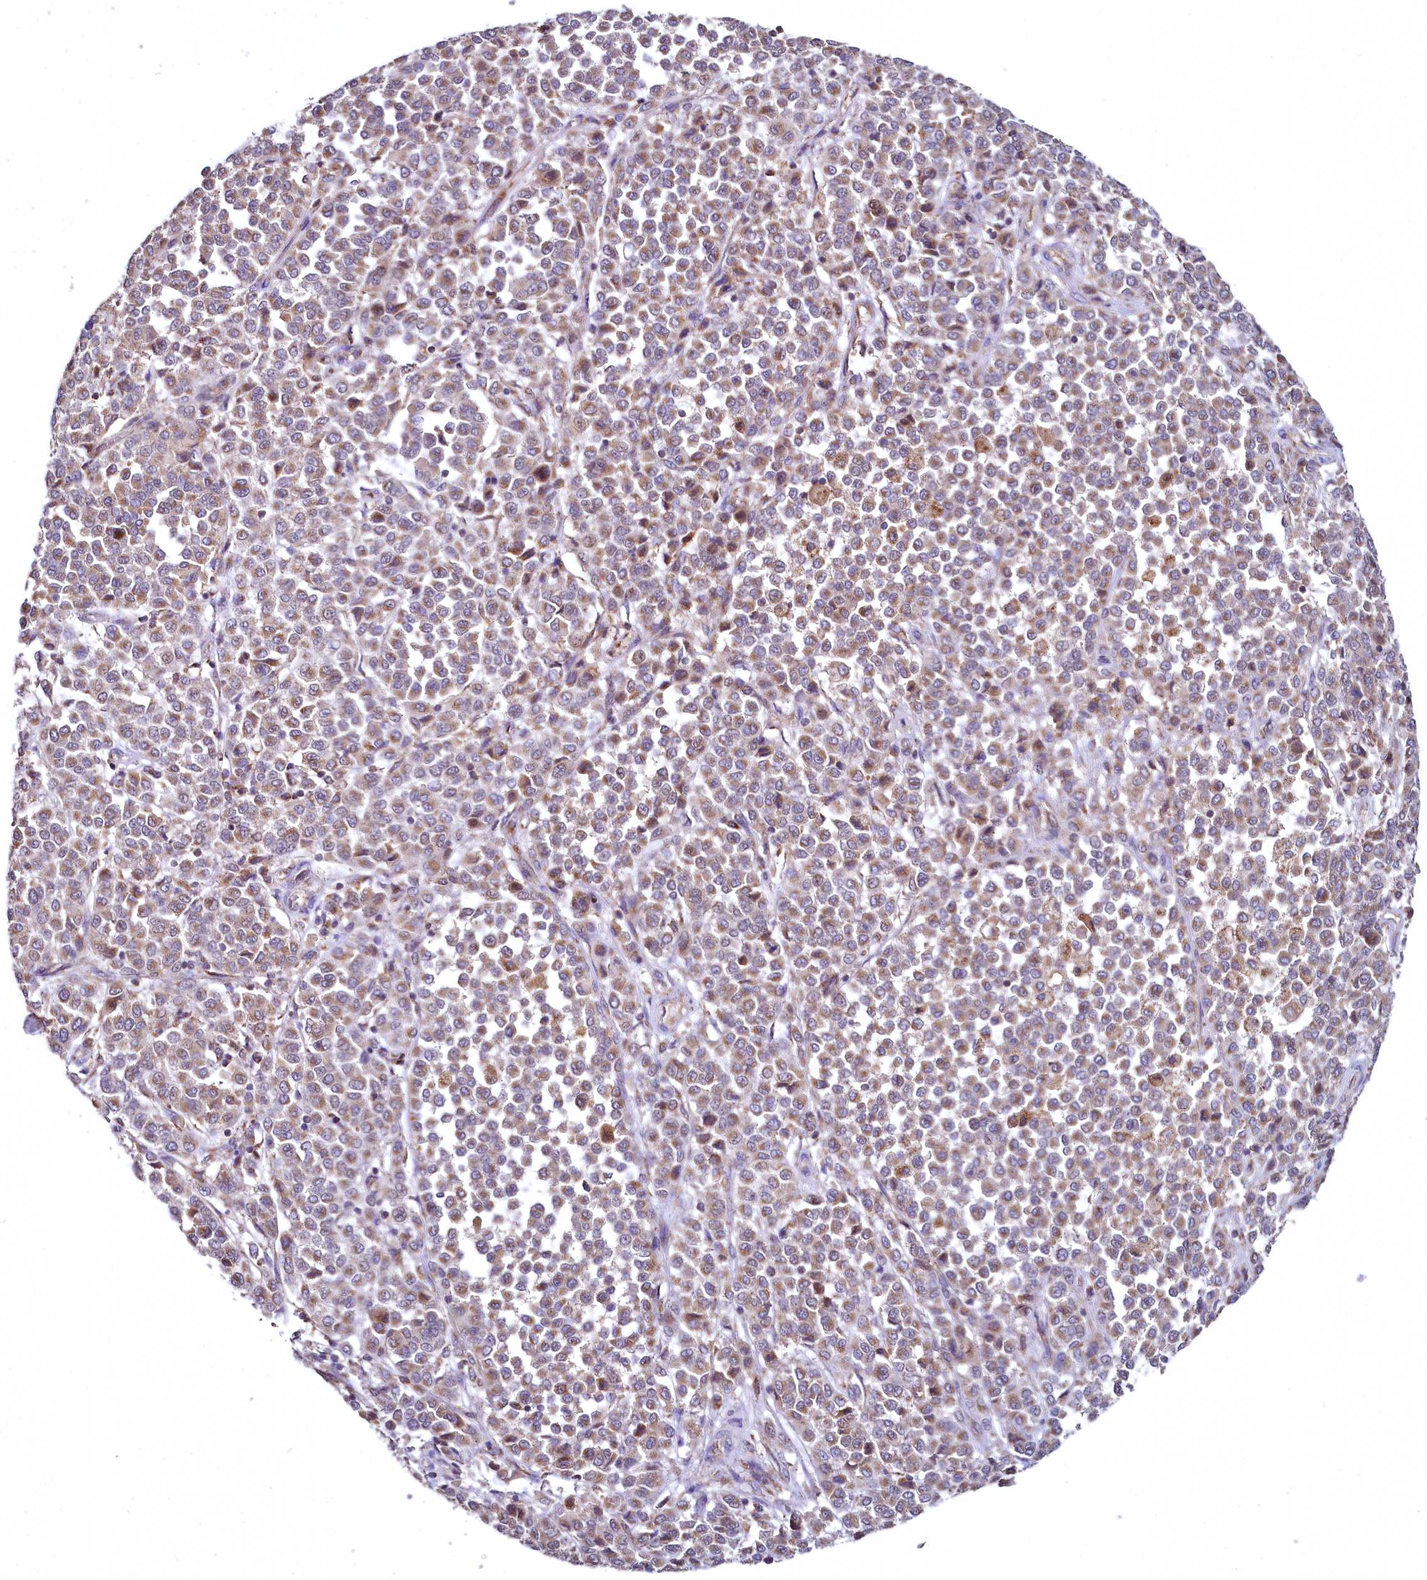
{"staining": {"intensity": "moderate", "quantity": ">75%", "location": "cytoplasmic/membranous"}, "tissue": "melanoma", "cell_type": "Tumor cells", "image_type": "cancer", "snomed": [{"axis": "morphology", "description": "Malignant melanoma, Metastatic site"}, {"axis": "topography", "description": "Pancreas"}], "caption": "The histopathology image displays immunohistochemical staining of malignant melanoma (metastatic site). There is moderate cytoplasmic/membranous staining is present in about >75% of tumor cells.", "gene": "METTL4", "patient": {"sex": "female", "age": 30}}